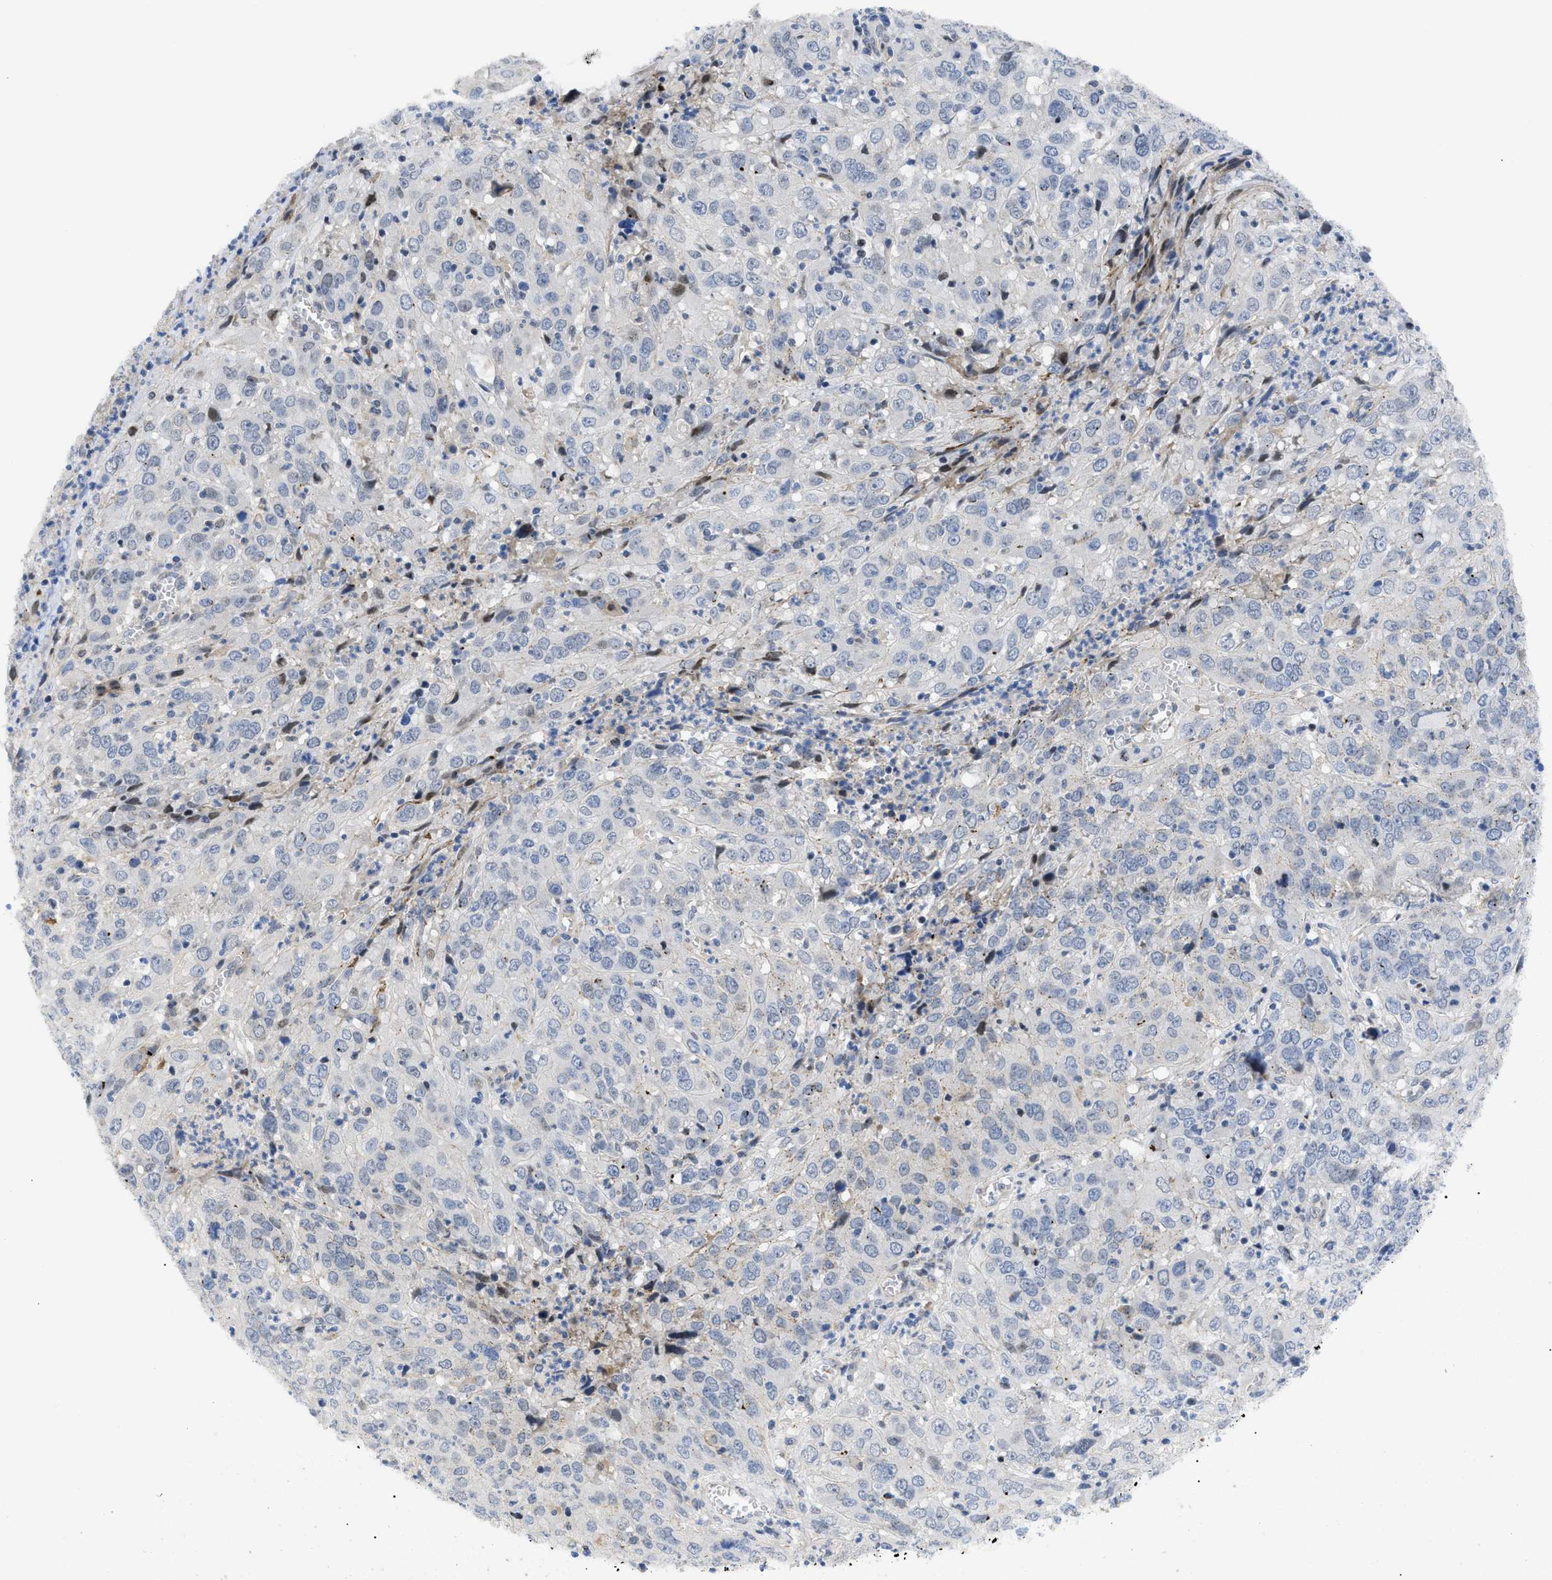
{"staining": {"intensity": "negative", "quantity": "none", "location": "none"}, "tissue": "cervical cancer", "cell_type": "Tumor cells", "image_type": "cancer", "snomed": [{"axis": "morphology", "description": "Squamous cell carcinoma, NOS"}, {"axis": "topography", "description": "Cervix"}], "caption": "The immunohistochemistry (IHC) image has no significant staining in tumor cells of squamous cell carcinoma (cervical) tissue.", "gene": "SFXN5", "patient": {"sex": "female", "age": 32}}